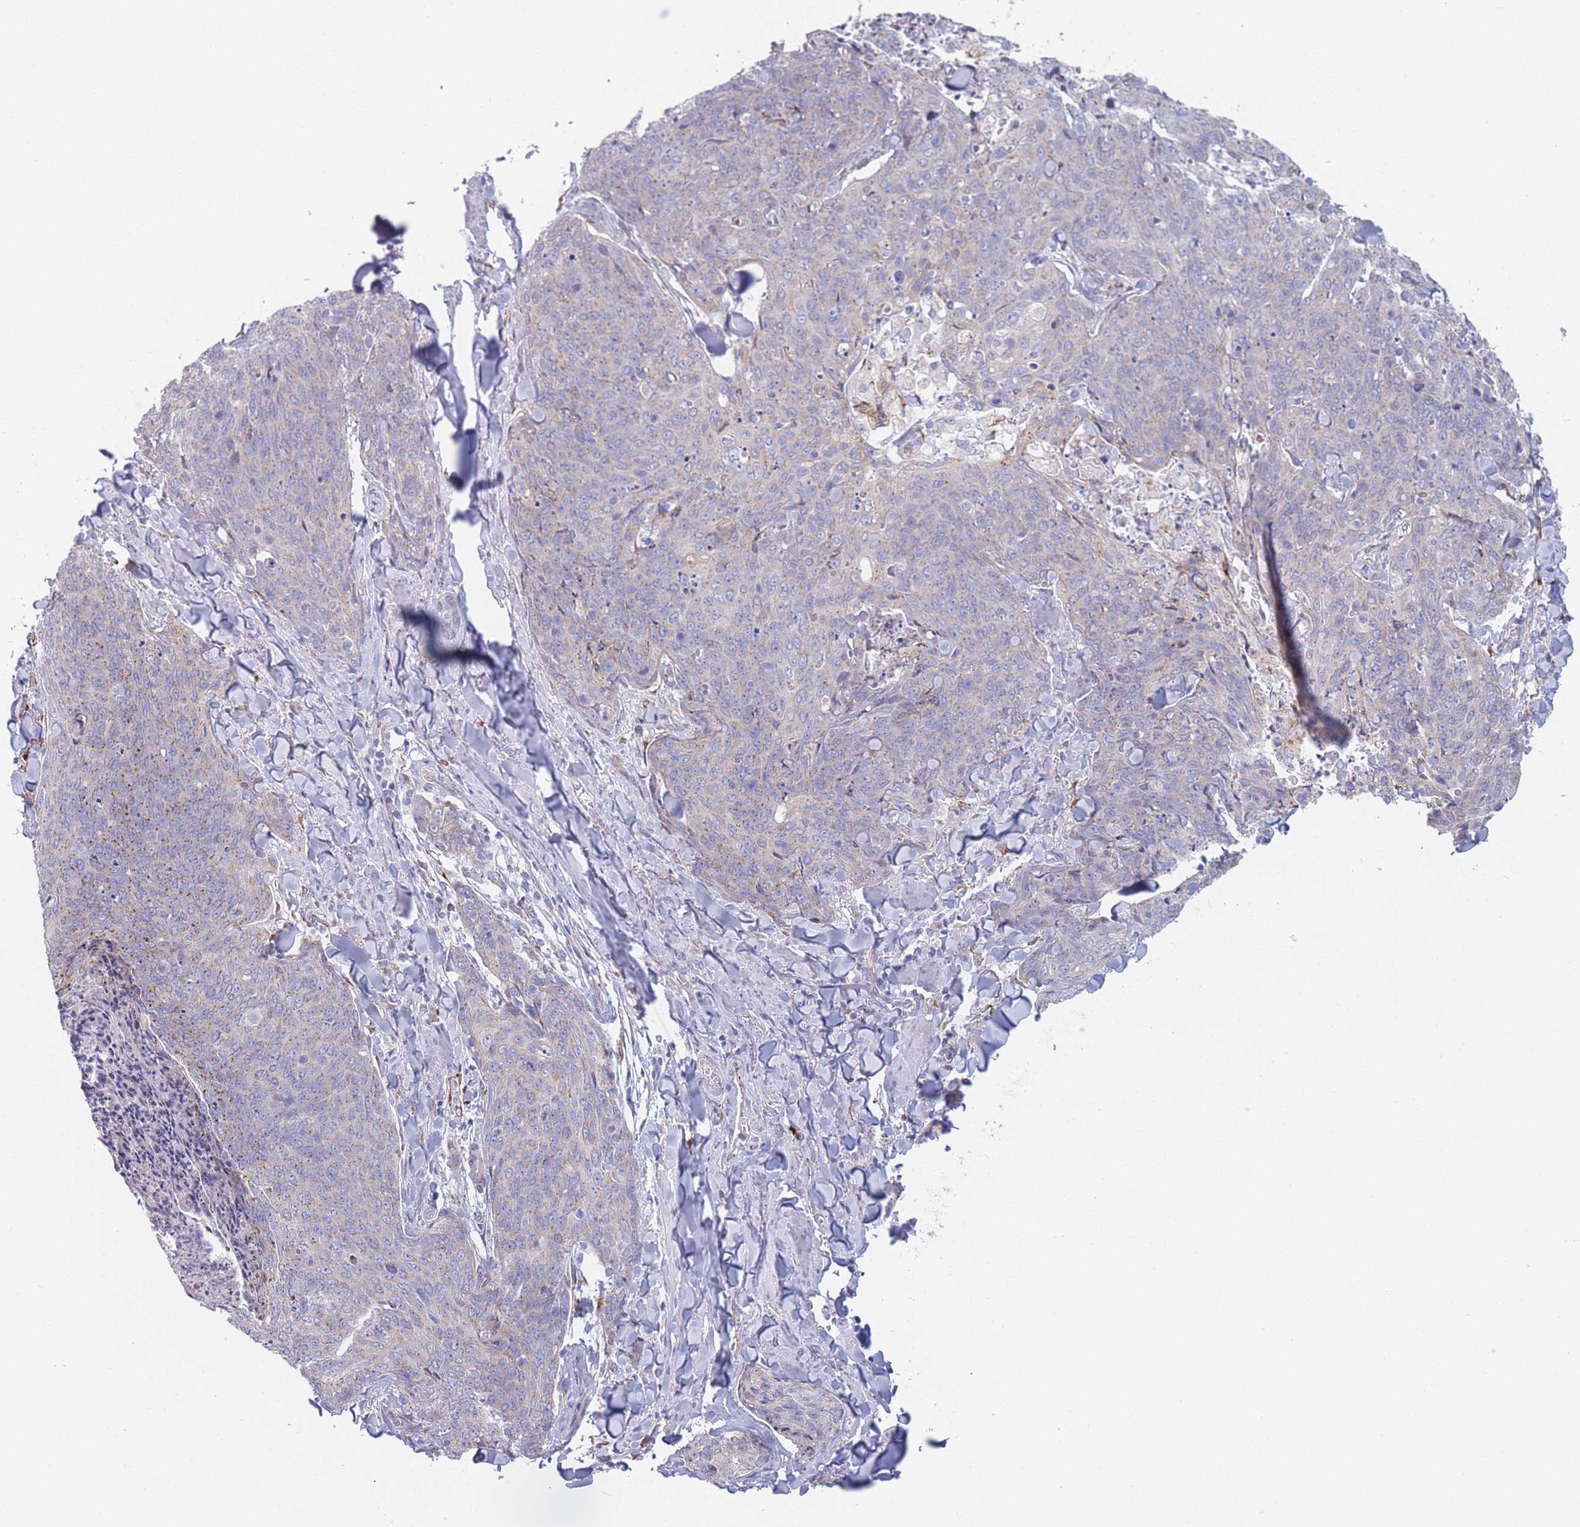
{"staining": {"intensity": "weak", "quantity": "25%-75%", "location": "cytoplasmic/membranous"}, "tissue": "skin cancer", "cell_type": "Tumor cells", "image_type": "cancer", "snomed": [{"axis": "morphology", "description": "Squamous cell carcinoma, NOS"}, {"axis": "topography", "description": "Skin"}, {"axis": "topography", "description": "Vulva"}], "caption": "Protein expression by IHC displays weak cytoplasmic/membranous staining in about 25%-75% of tumor cells in squamous cell carcinoma (skin). Ihc stains the protein of interest in brown and the nuclei are stained blue.", "gene": "MRPL30", "patient": {"sex": "female", "age": 85}}